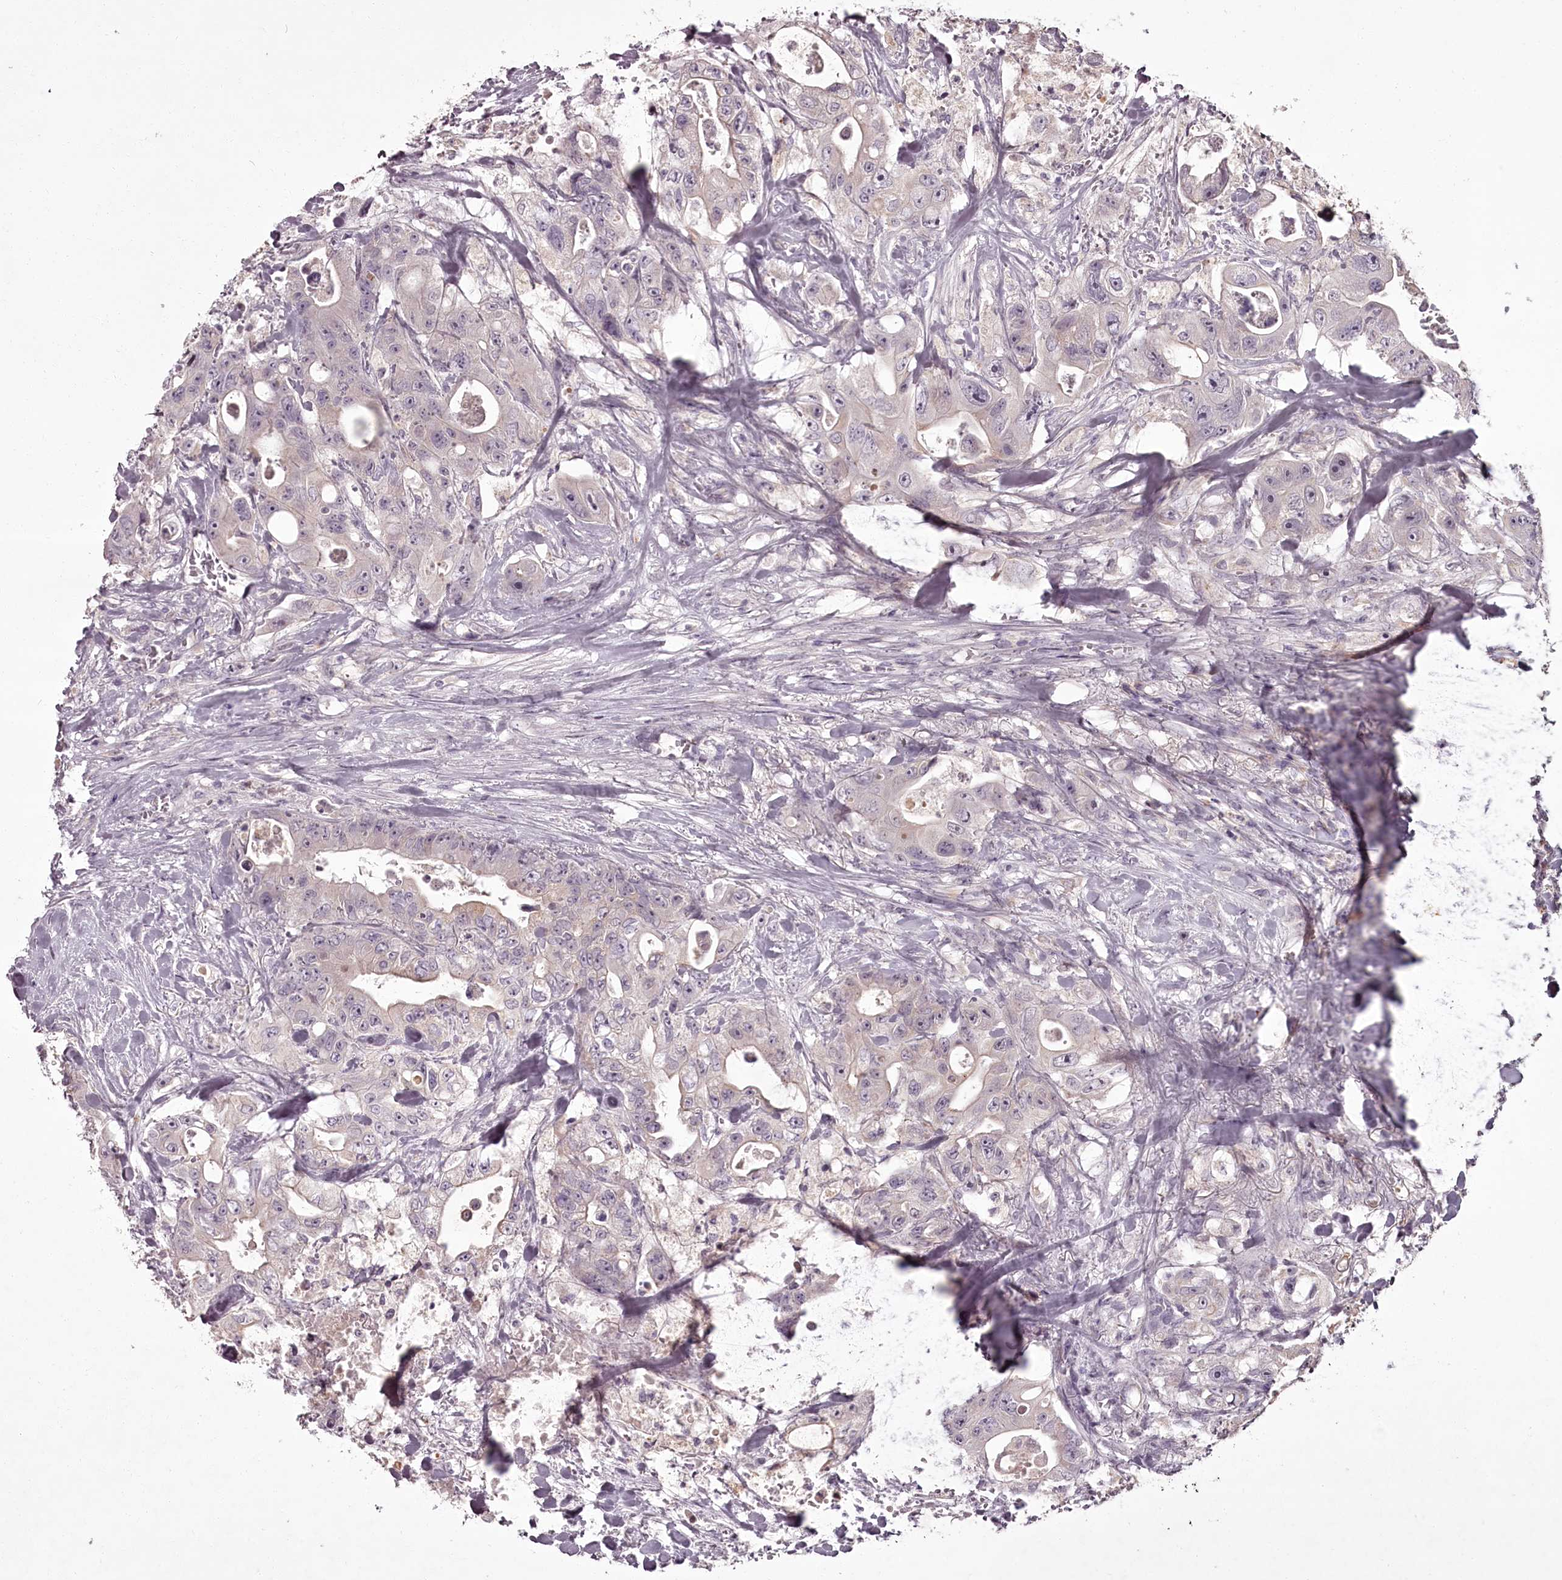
{"staining": {"intensity": "negative", "quantity": "none", "location": "none"}, "tissue": "colorectal cancer", "cell_type": "Tumor cells", "image_type": "cancer", "snomed": [{"axis": "morphology", "description": "Adenocarcinoma, NOS"}, {"axis": "topography", "description": "Colon"}], "caption": "Immunohistochemical staining of human colorectal cancer (adenocarcinoma) exhibits no significant staining in tumor cells.", "gene": "RBMXL2", "patient": {"sex": "female", "age": 46}}